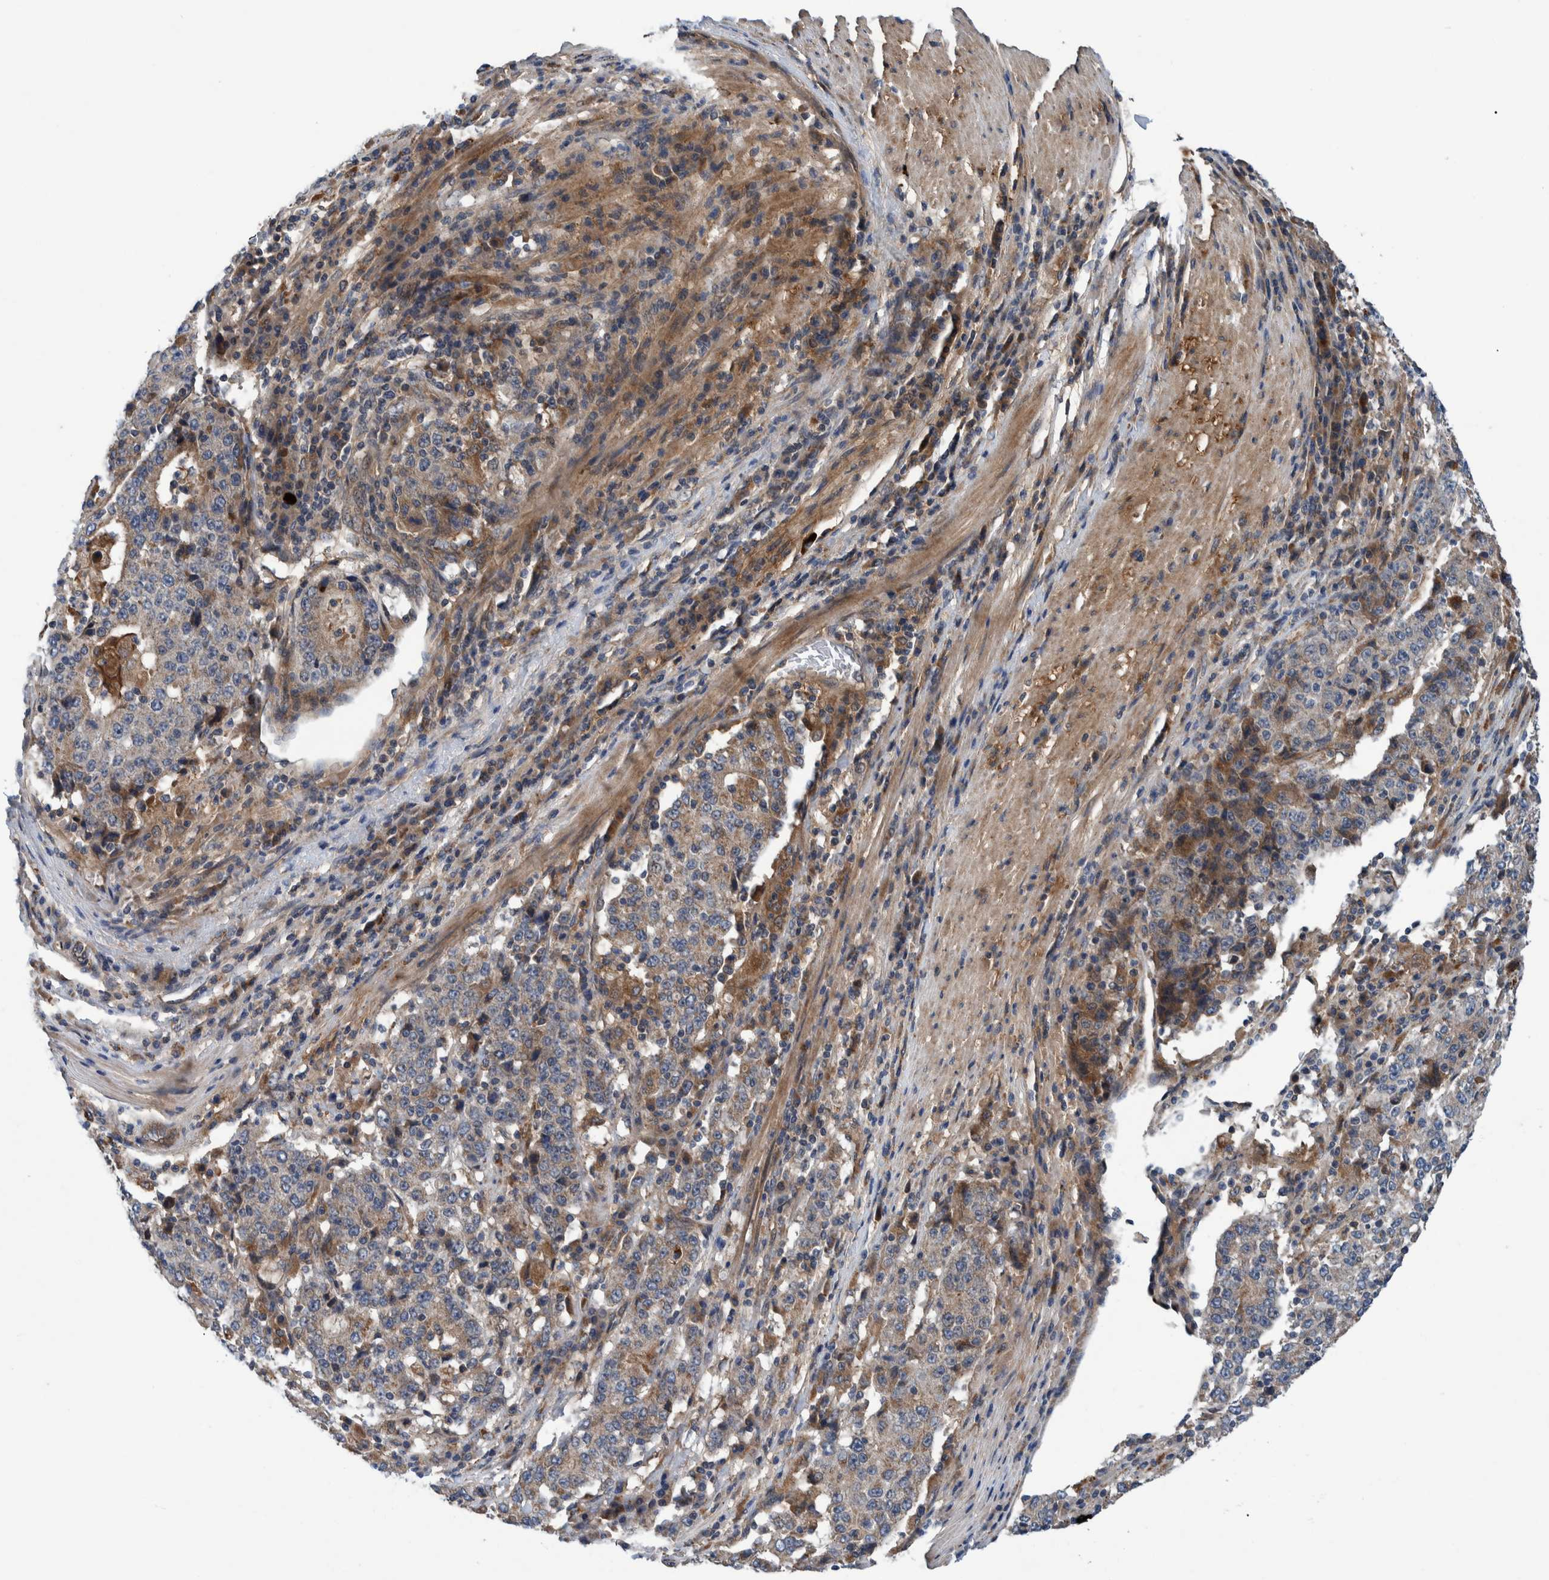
{"staining": {"intensity": "weak", "quantity": "<25%", "location": "cytoplasmic/membranous"}, "tissue": "stomach cancer", "cell_type": "Tumor cells", "image_type": "cancer", "snomed": [{"axis": "morphology", "description": "Adenocarcinoma, NOS"}, {"axis": "topography", "description": "Stomach"}], "caption": "Human stomach cancer stained for a protein using IHC reveals no expression in tumor cells.", "gene": "ITIH3", "patient": {"sex": "male", "age": 59}}